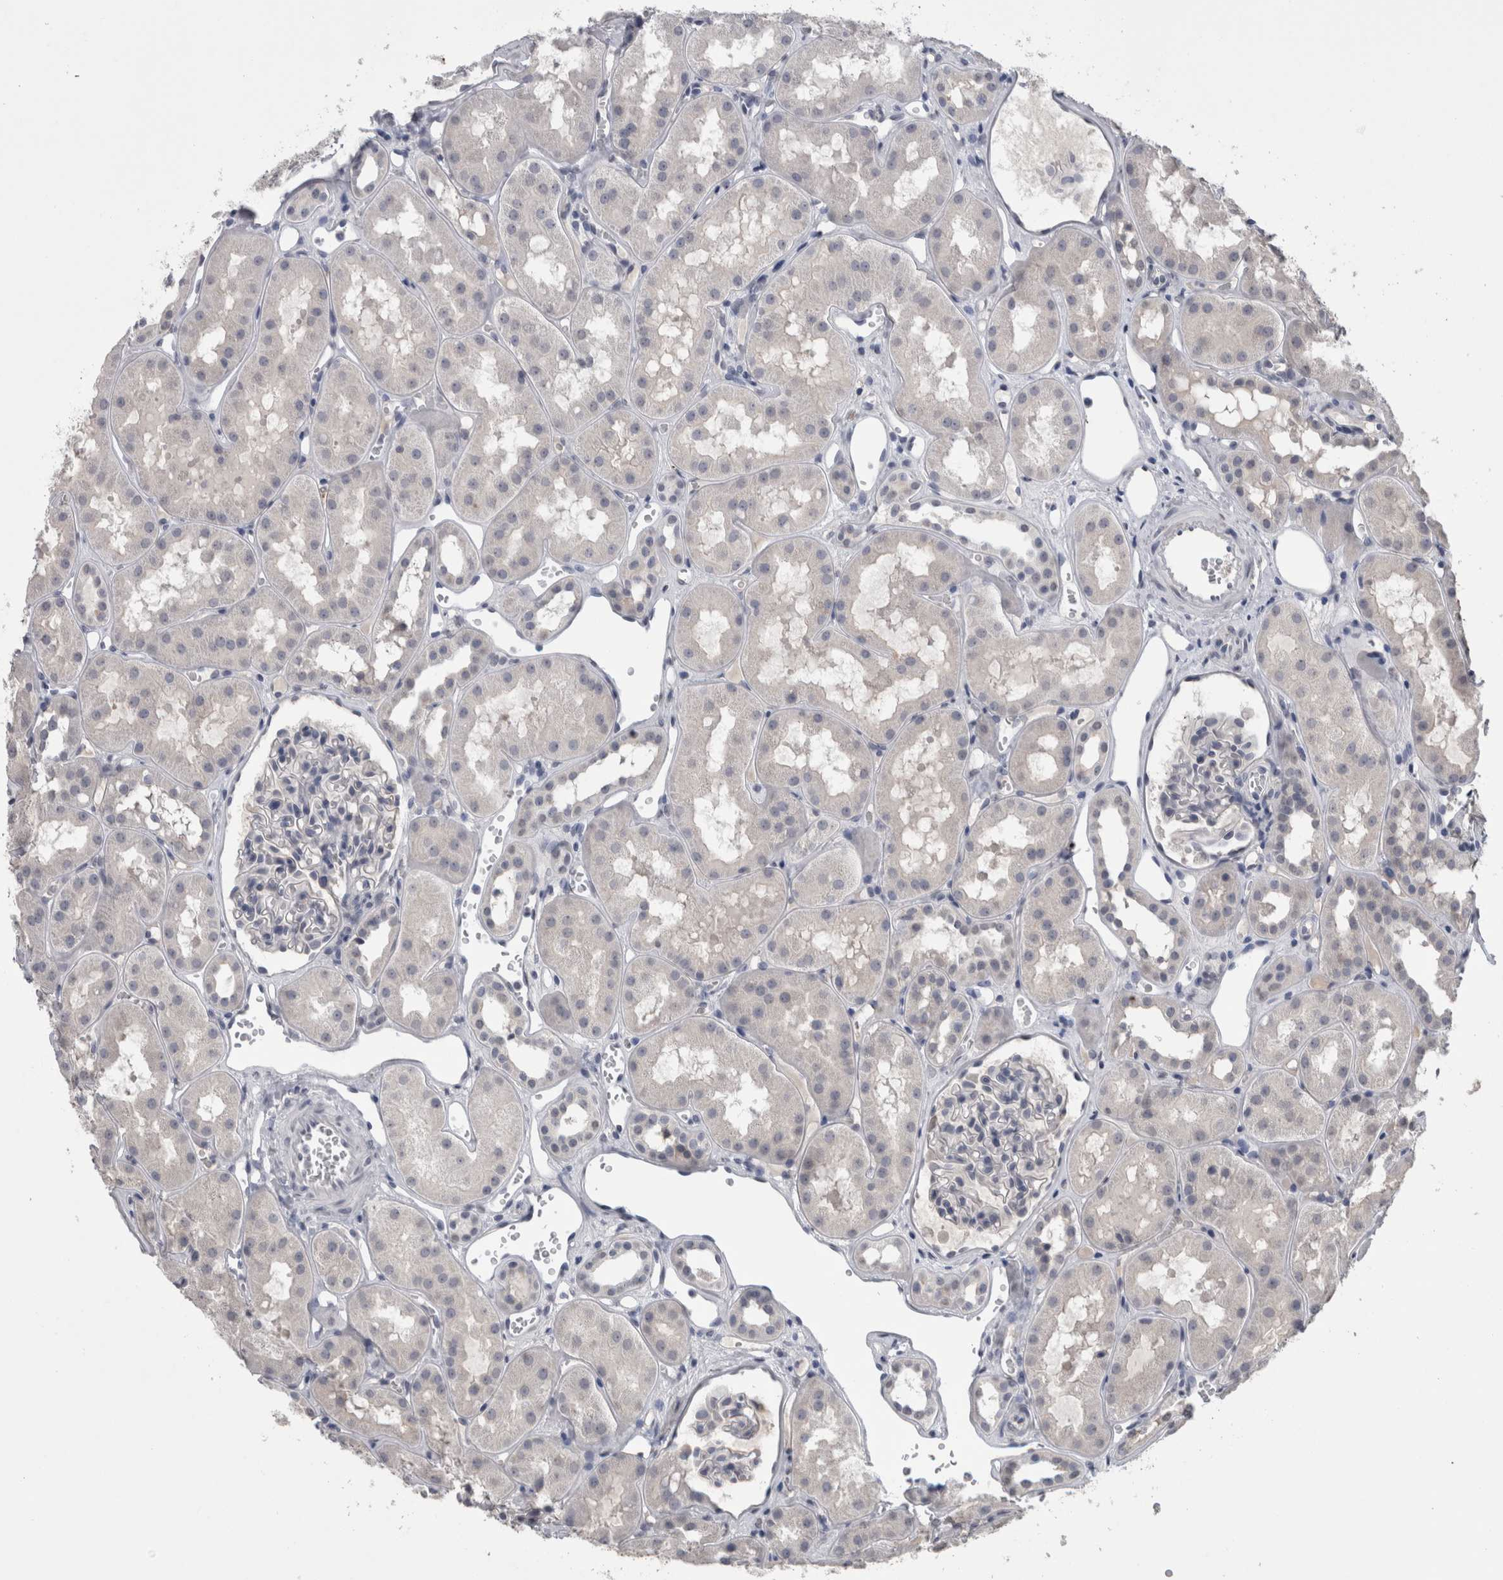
{"staining": {"intensity": "negative", "quantity": "none", "location": "none"}, "tissue": "kidney", "cell_type": "Cells in glomeruli", "image_type": "normal", "snomed": [{"axis": "morphology", "description": "Normal tissue, NOS"}, {"axis": "topography", "description": "Kidney"}], "caption": "This is an IHC image of unremarkable human kidney. There is no expression in cells in glomeruli.", "gene": "PAX5", "patient": {"sex": "male", "age": 16}}